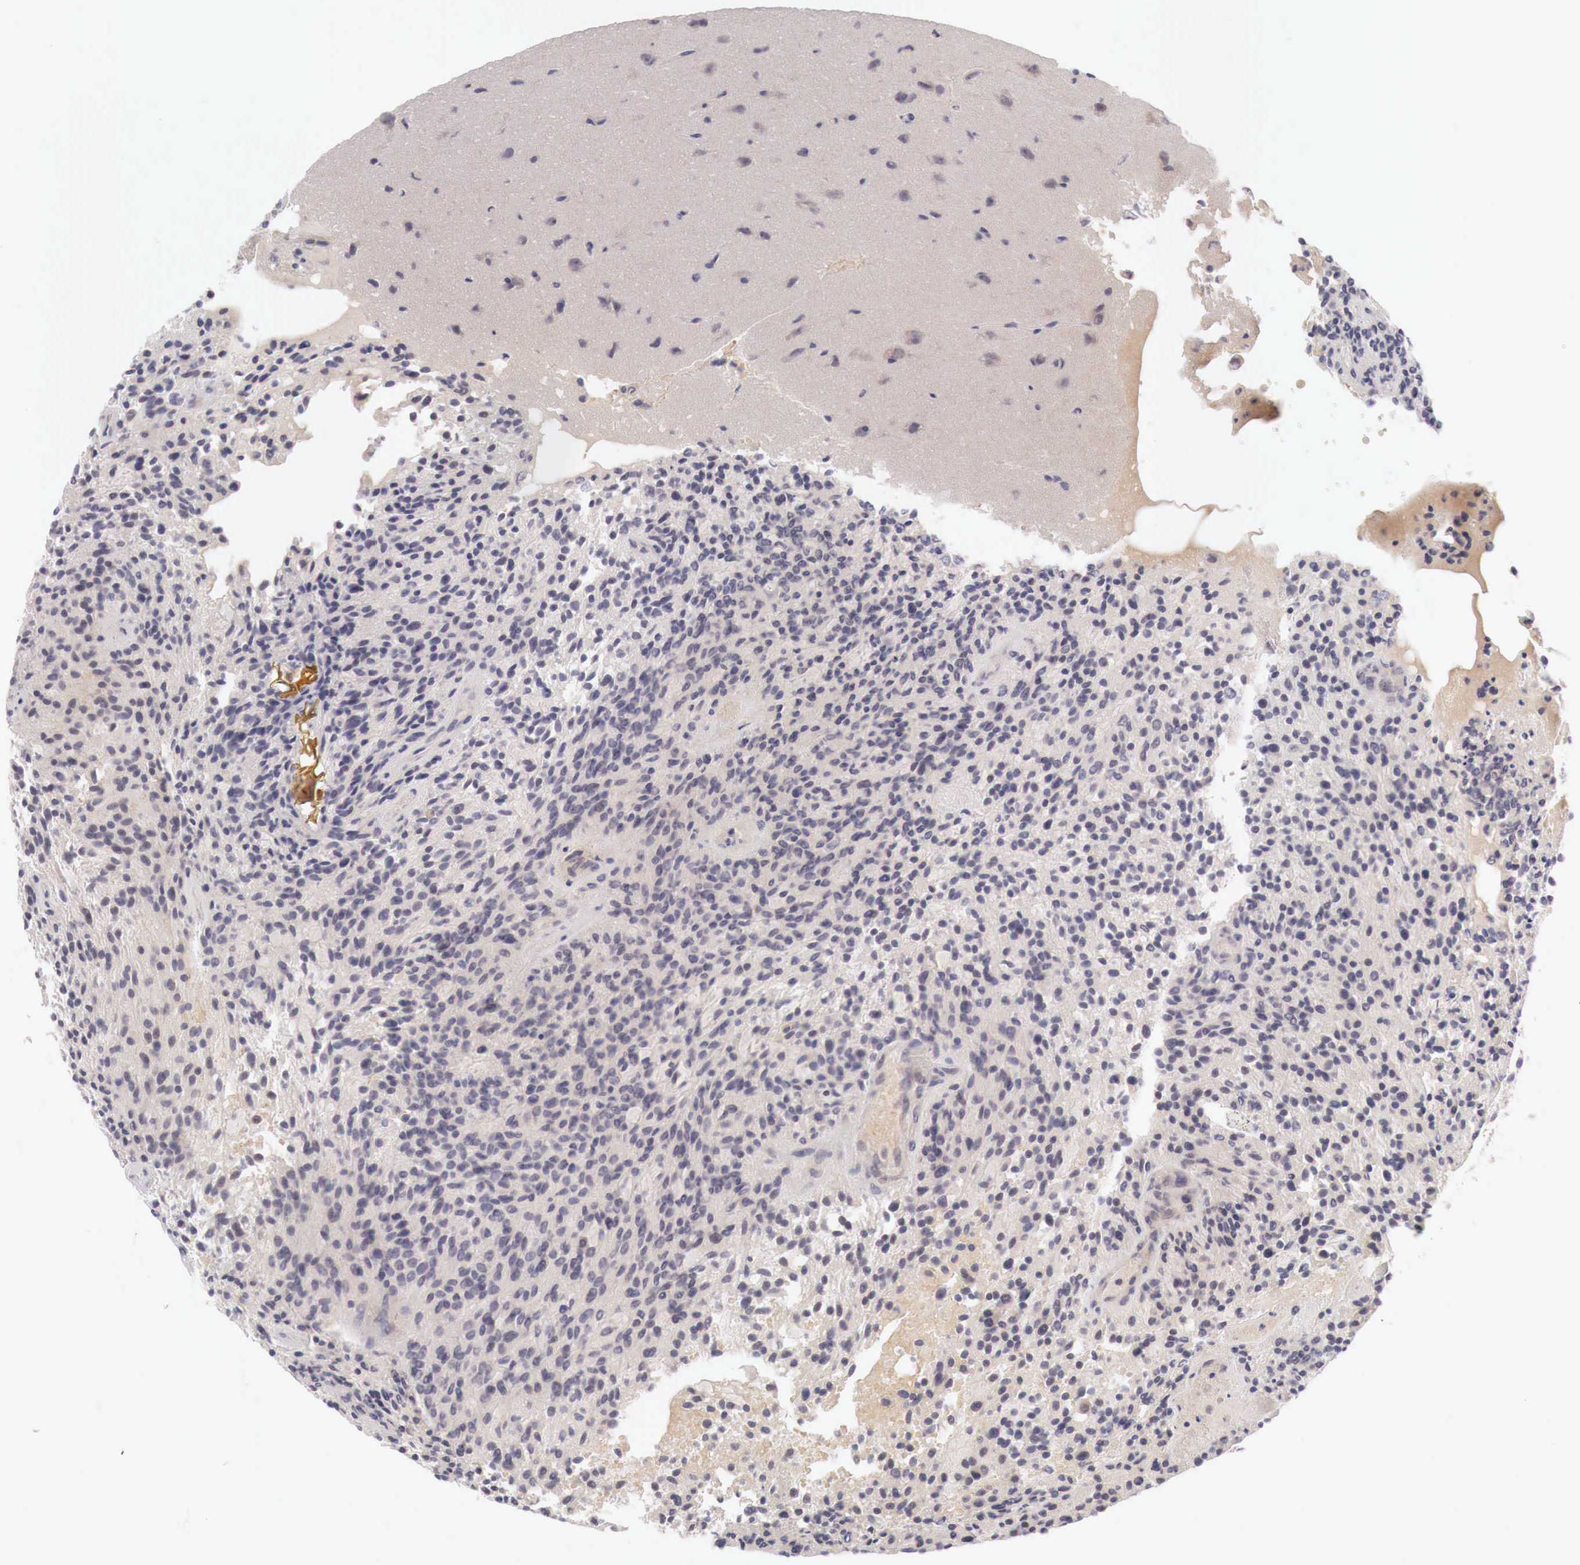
{"staining": {"intensity": "negative", "quantity": "none", "location": "none"}, "tissue": "glioma", "cell_type": "Tumor cells", "image_type": "cancer", "snomed": [{"axis": "morphology", "description": "Glioma, malignant, High grade"}, {"axis": "topography", "description": "Brain"}], "caption": "The photomicrograph demonstrates no staining of tumor cells in high-grade glioma (malignant).", "gene": "GATA1", "patient": {"sex": "female", "age": 13}}